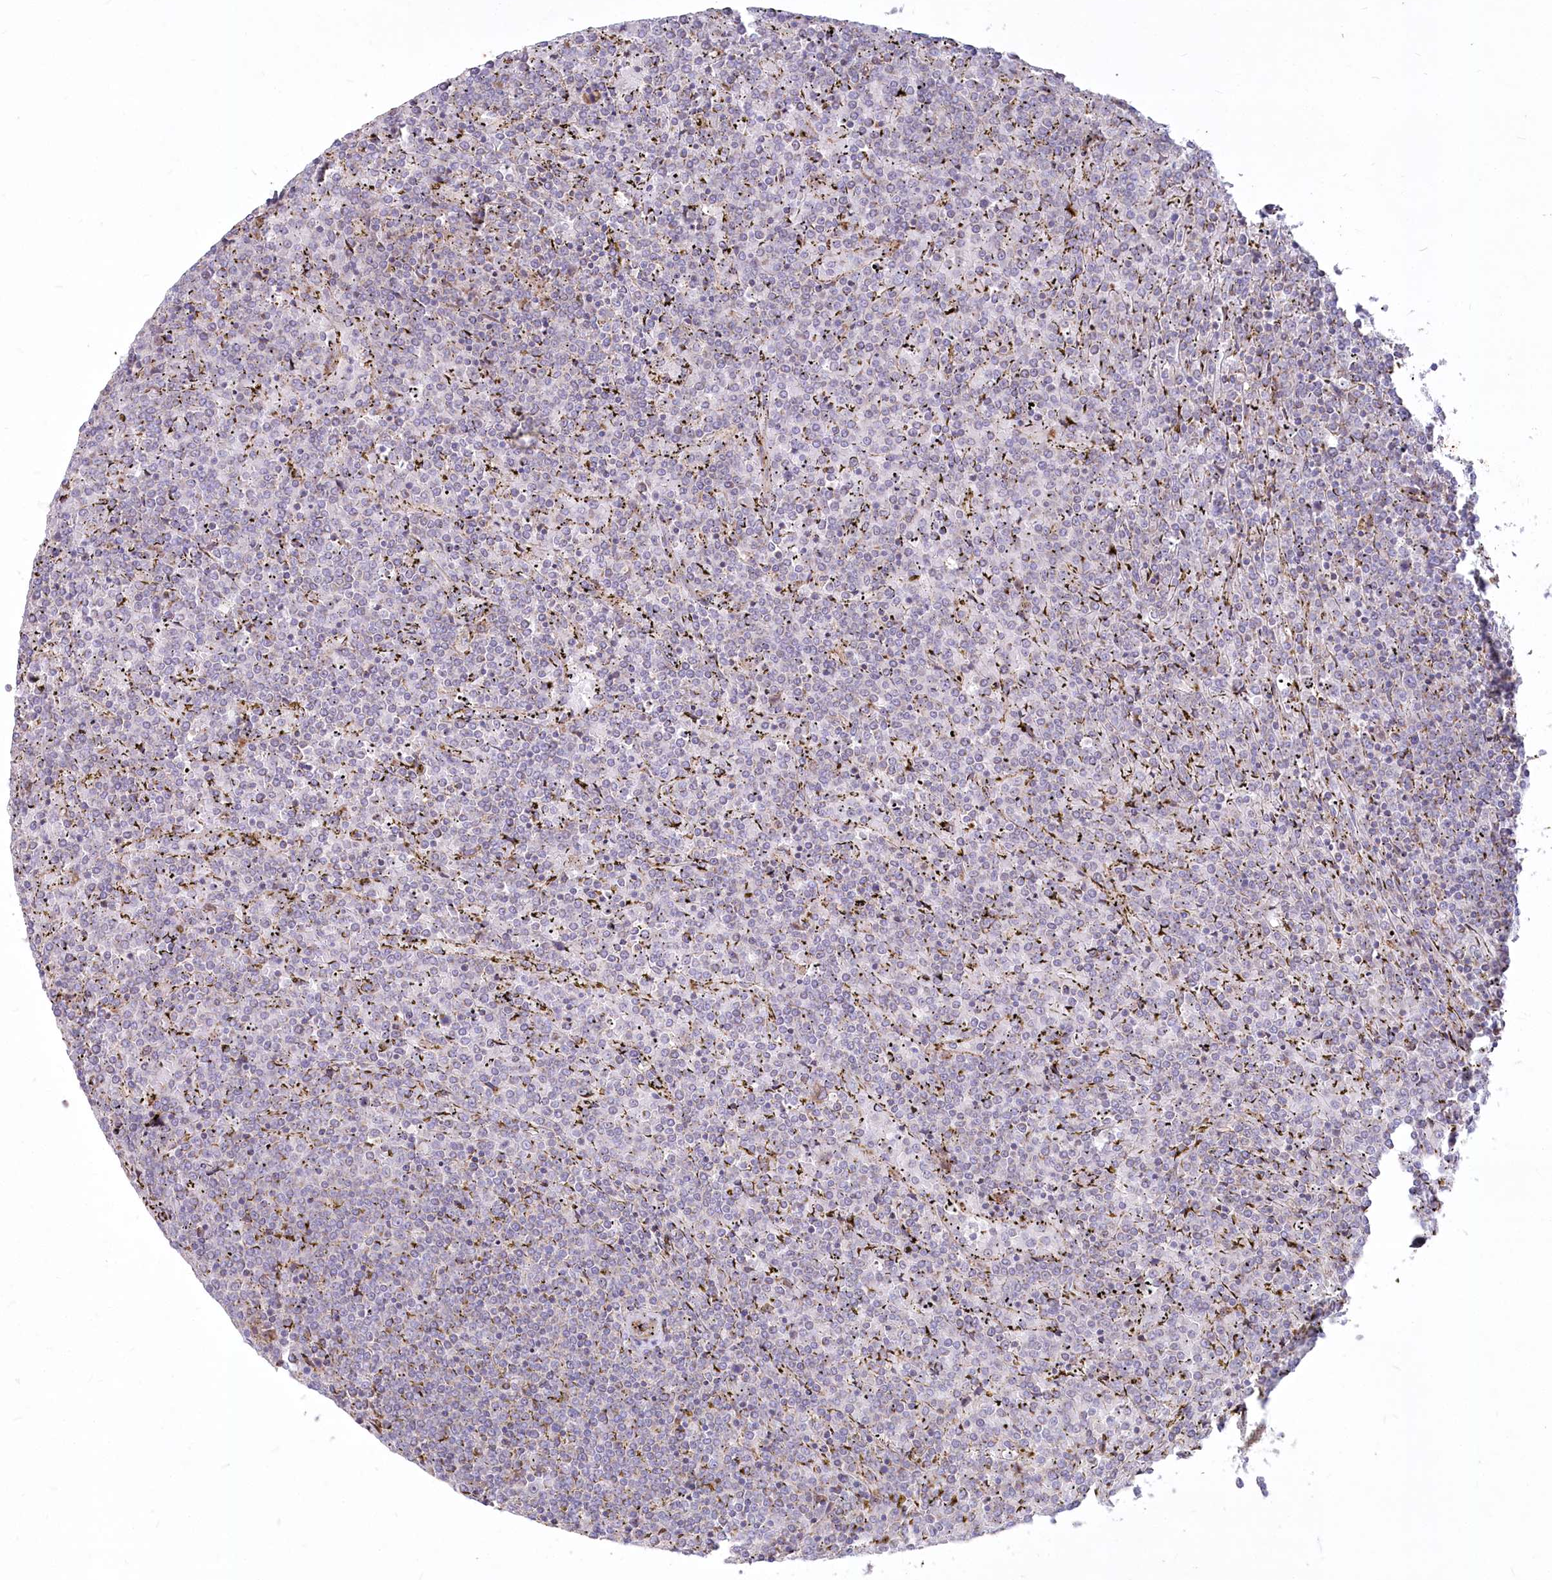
{"staining": {"intensity": "negative", "quantity": "none", "location": "none"}, "tissue": "lymphoma", "cell_type": "Tumor cells", "image_type": "cancer", "snomed": [{"axis": "morphology", "description": "Malignant lymphoma, non-Hodgkin's type, Low grade"}, {"axis": "topography", "description": "Spleen"}], "caption": "There is no significant staining in tumor cells of malignant lymphoma, non-Hodgkin's type (low-grade).", "gene": "MTG1", "patient": {"sex": "female", "age": 19}}